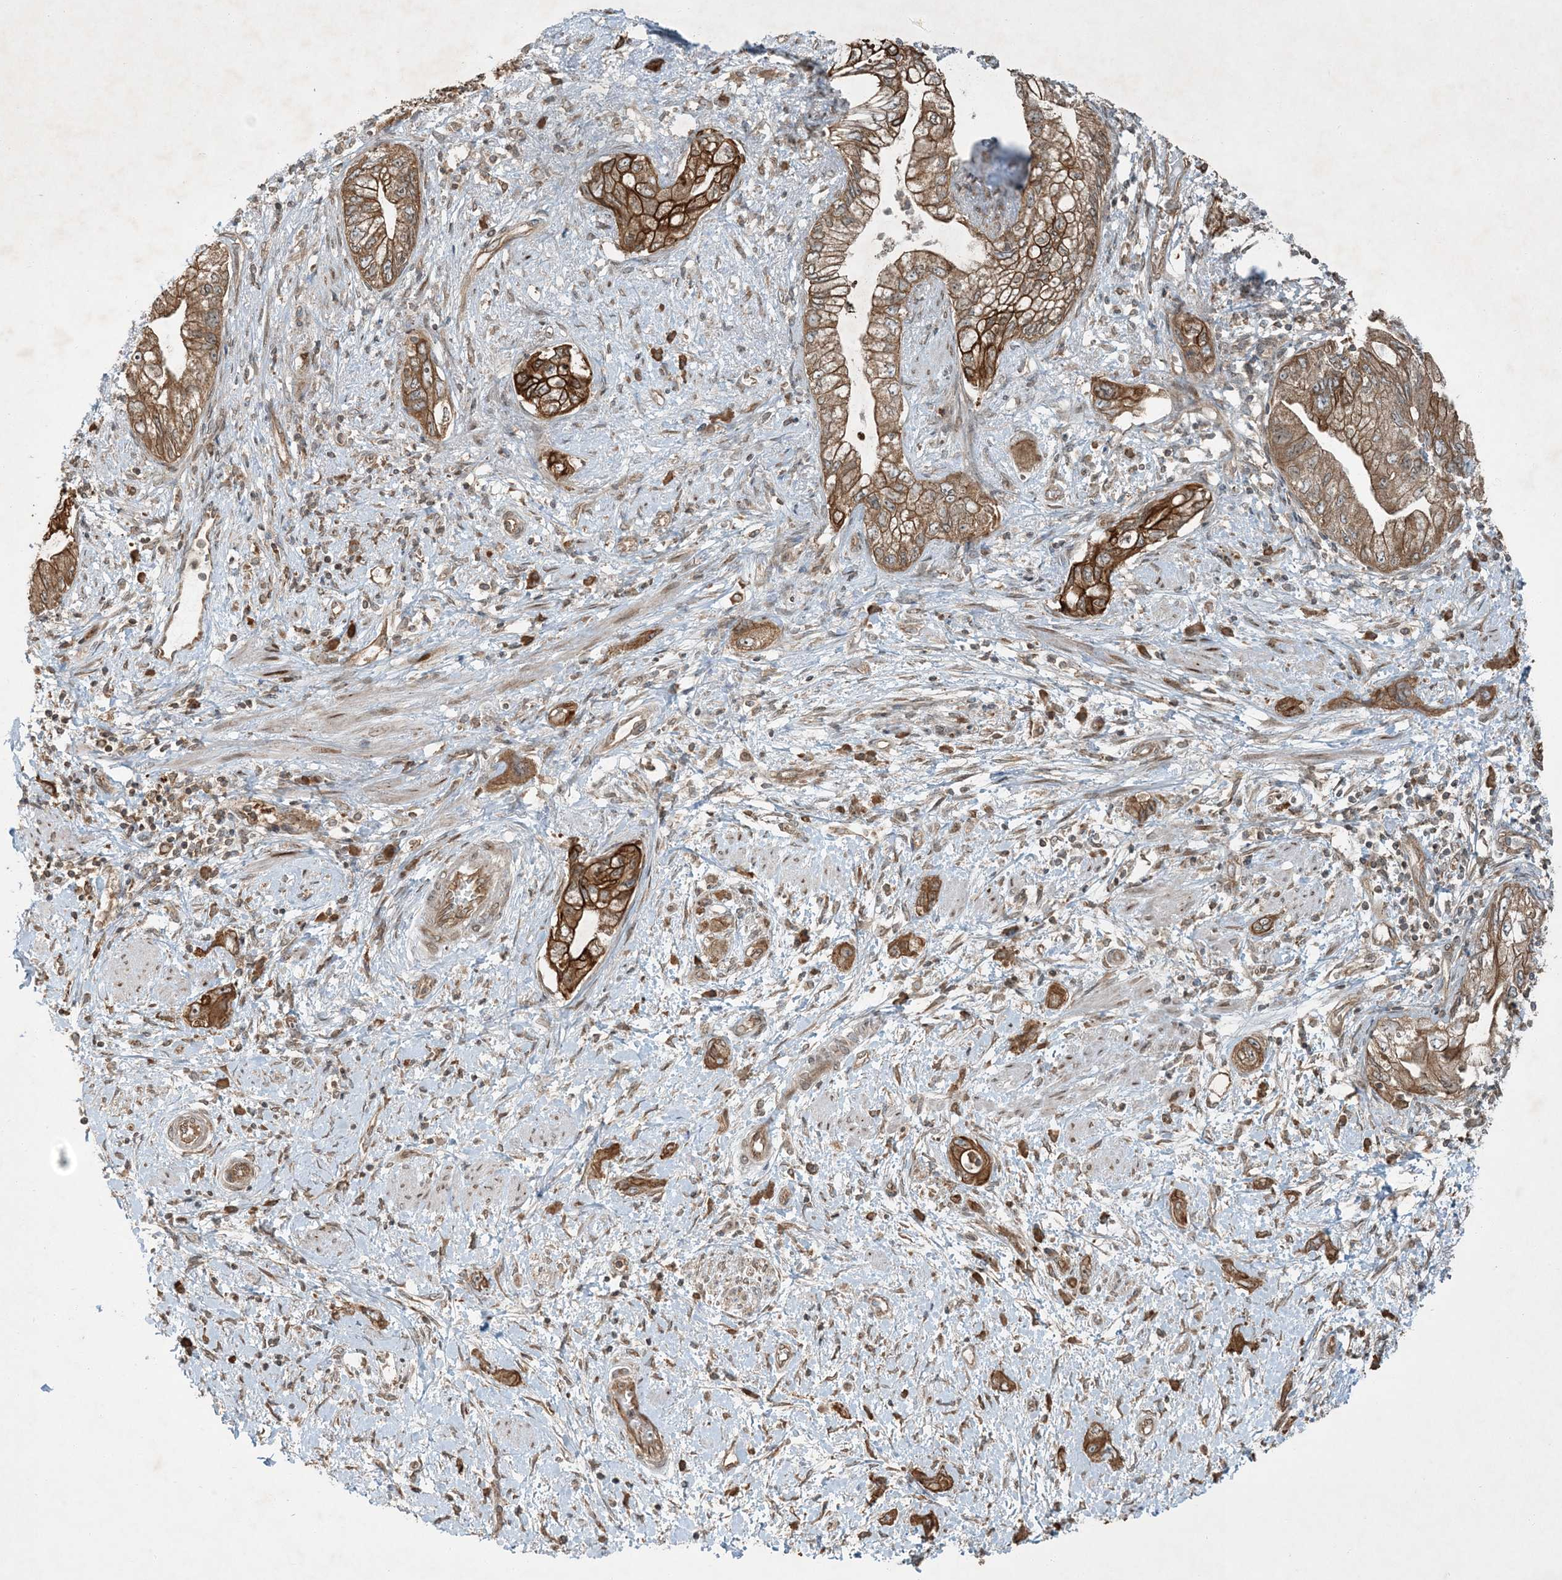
{"staining": {"intensity": "moderate", "quantity": ">75%", "location": "cytoplasmic/membranous"}, "tissue": "pancreatic cancer", "cell_type": "Tumor cells", "image_type": "cancer", "snomed": [{"axis": "morphology", "description": "Adenocarcinoma, NOS"}, {"axis": "topography", "description": "Pancreas"}], "caption": "Protein expression analysis of human pancreatic adenocarcinoma reveals moderate cytoplasmic/membranous expression in about >75% of tumor cells.", "gene": "COMMD8", "patient": {"sex": "female", "age": 73}}